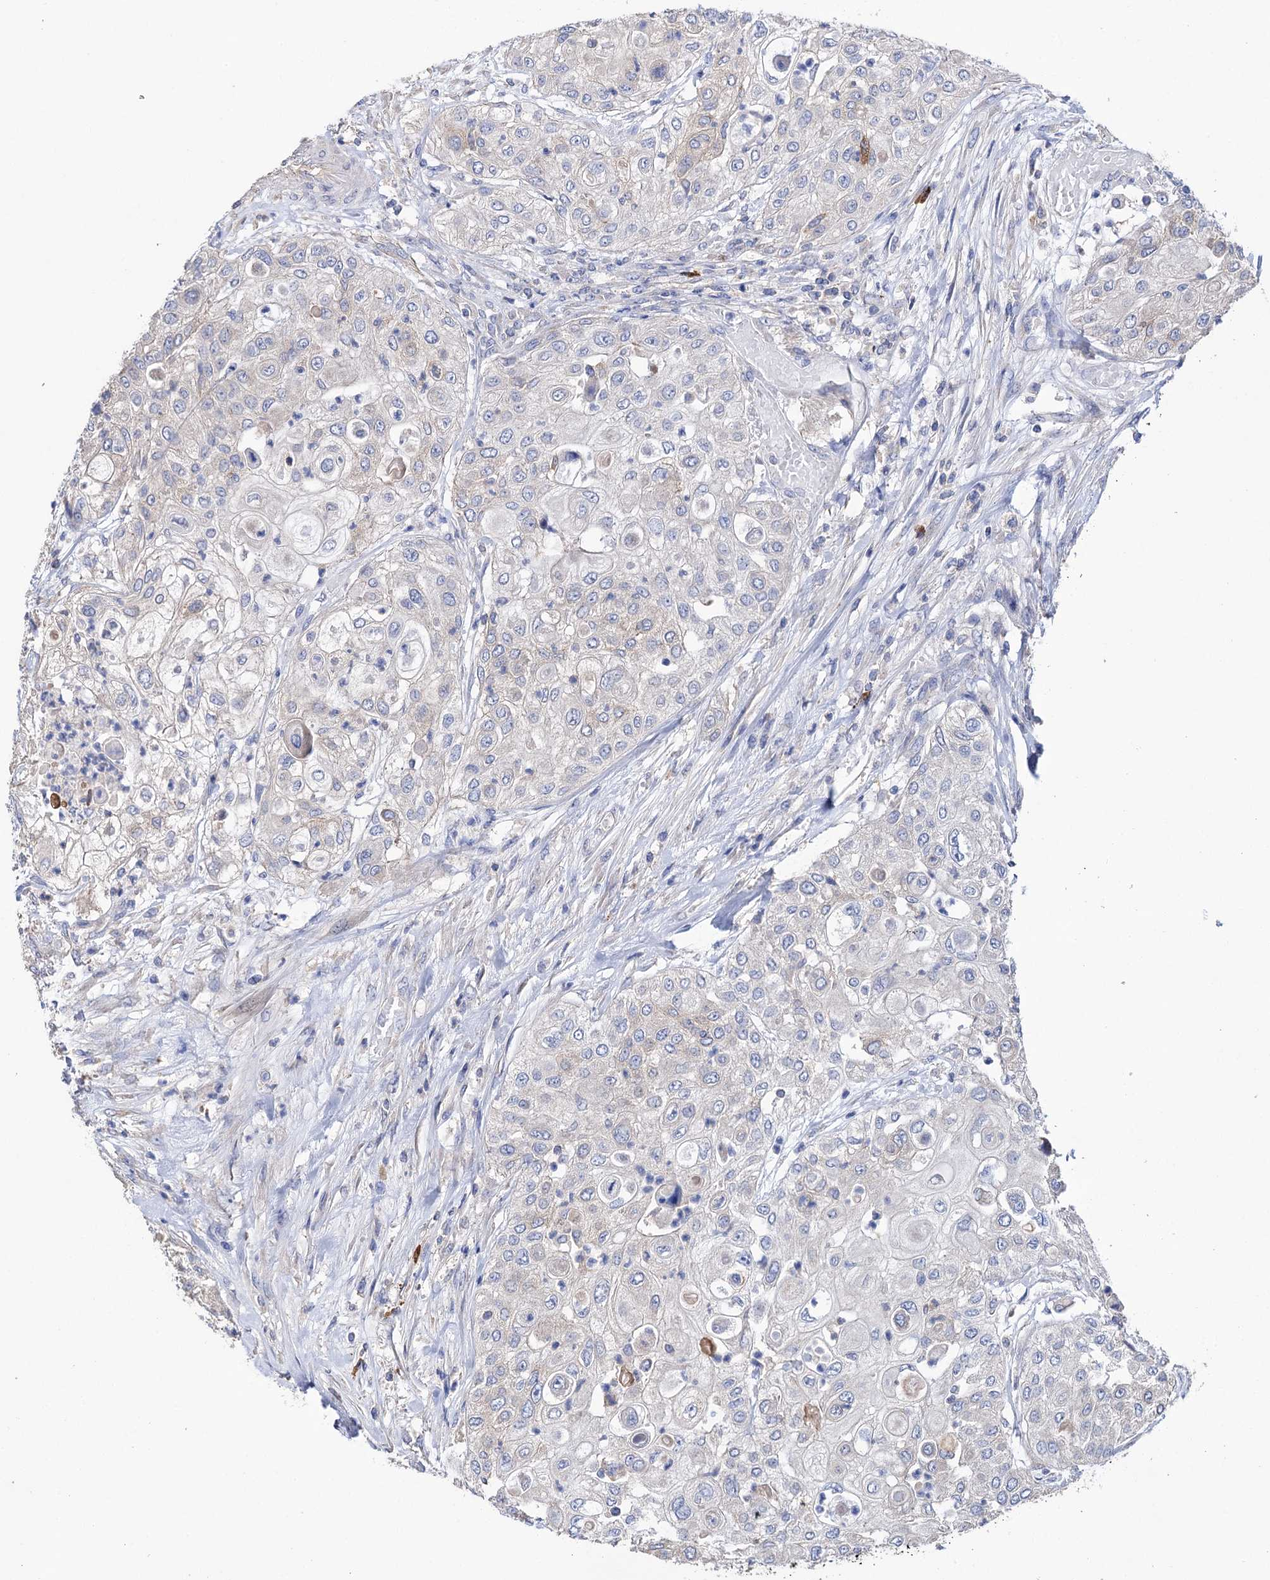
{"staining": {"intensity": "negative", "quantity": "none", "location": "none"}, "tissue": "urothelial cancer", "cell_type": "Tumor cells", "image_type": "cancer", "snomed": [{"axis": "morphology", "description": "Urothelial carcinoma, High grade"}, {"axis": "topography", "description": "Urinary bladder"}], "caption": "High power microscopy histopathology image of an IHC image of urothelial carcinoma (high-grade), revealing no significant expression in tumor cells.", "gene": "BBS4", "patient": {"sex": "female", "age": 79}}